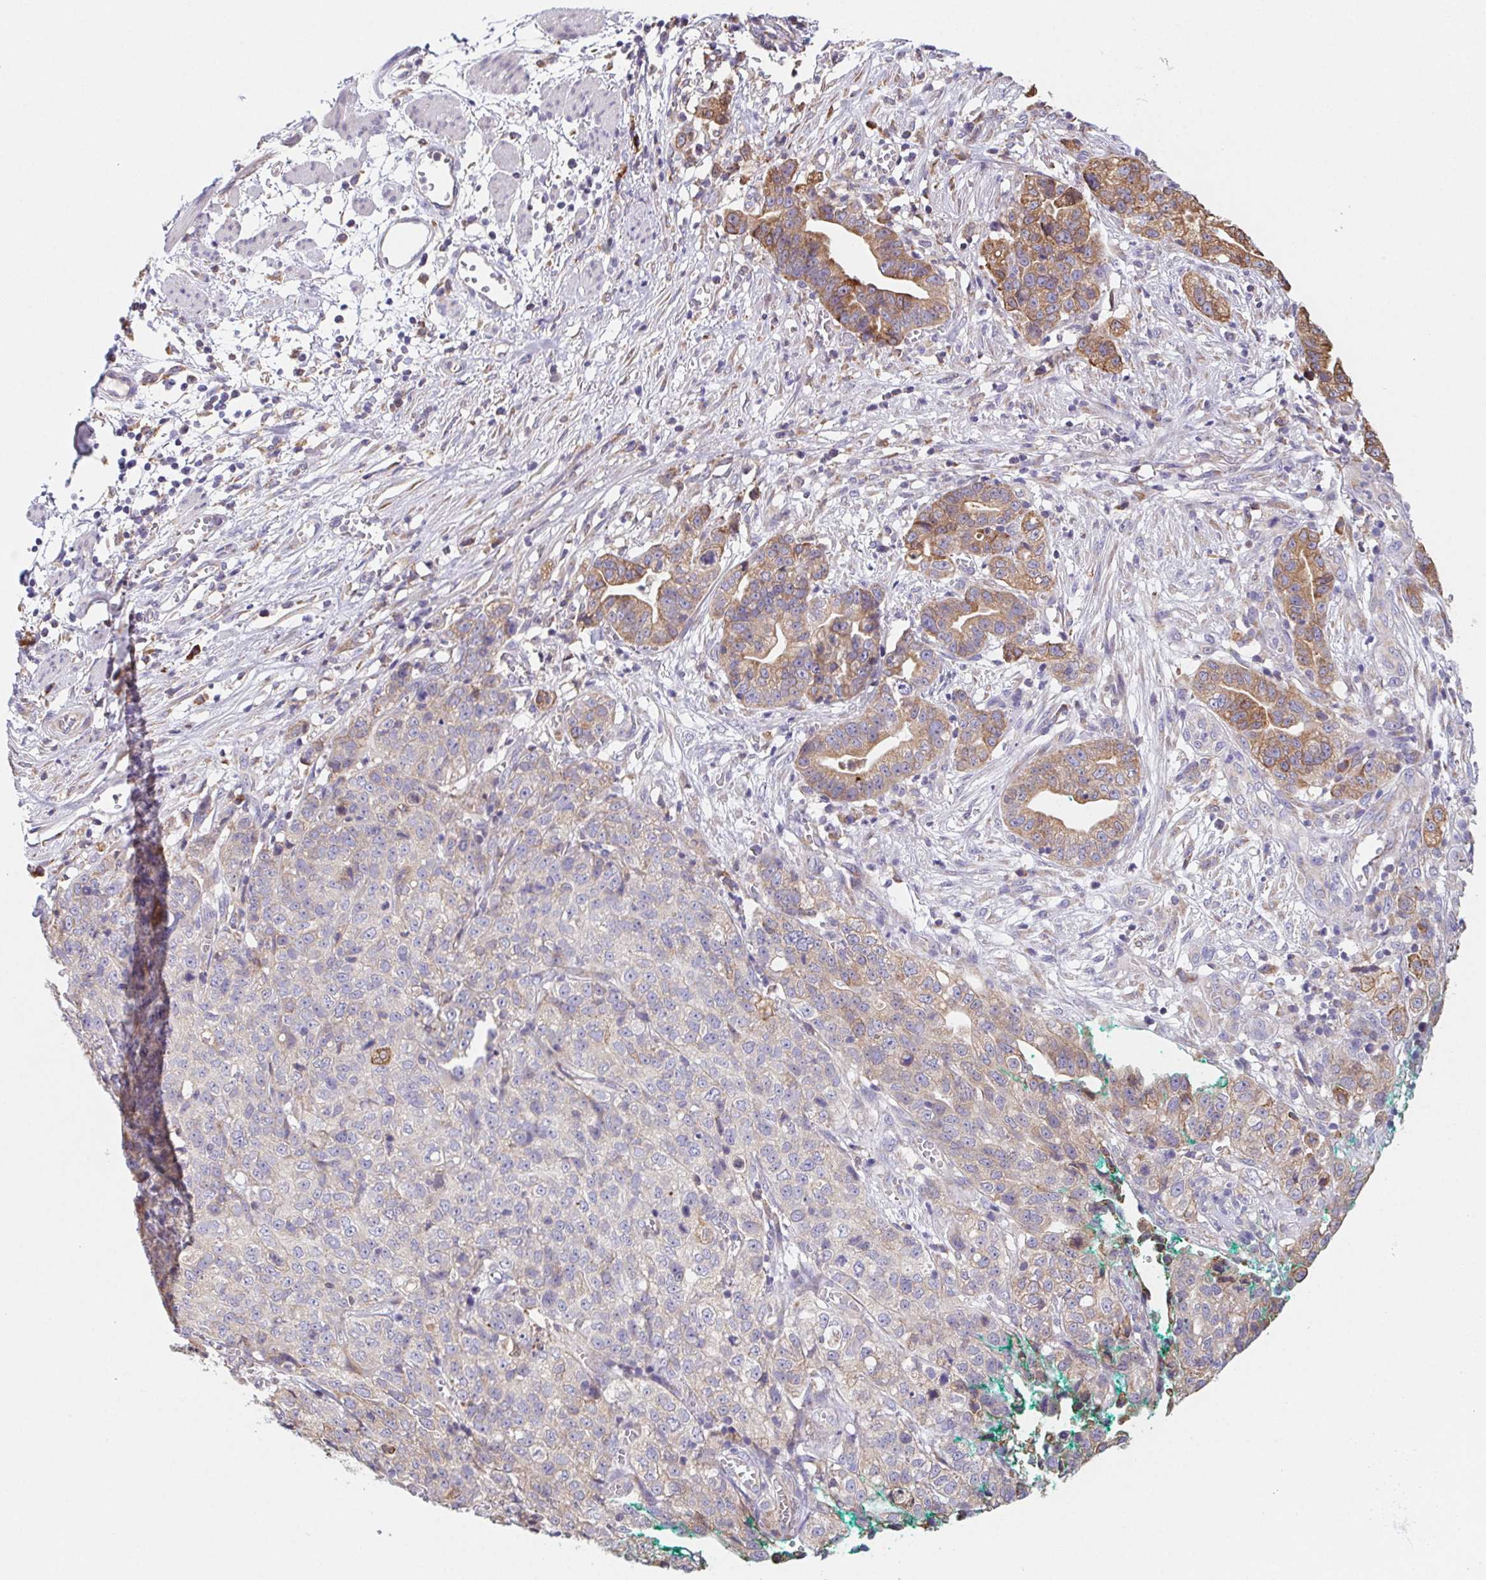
{"staining": {"intensity": "moderate", "quantity": "25%-75%", "location": "cytoplasmic/membranous"}, "tissue": "stomach cancer", "cell_type": "Tumor cells", "image_type": "cancer", "snomed": [{"axis": "morphology", "description": "Adenocarcinoma, NOS"}, {"axis": "topography", "description": "Stomach, upper"}], "caption": "This is a histology image of immunohistochemistry (IHC) staining of stomach cancer, which shows moderate staining in the cytoplasmic/membranous of tumor cells.", "gene": "ADAM8", "patient": {"sex": "female", "age": 67}}